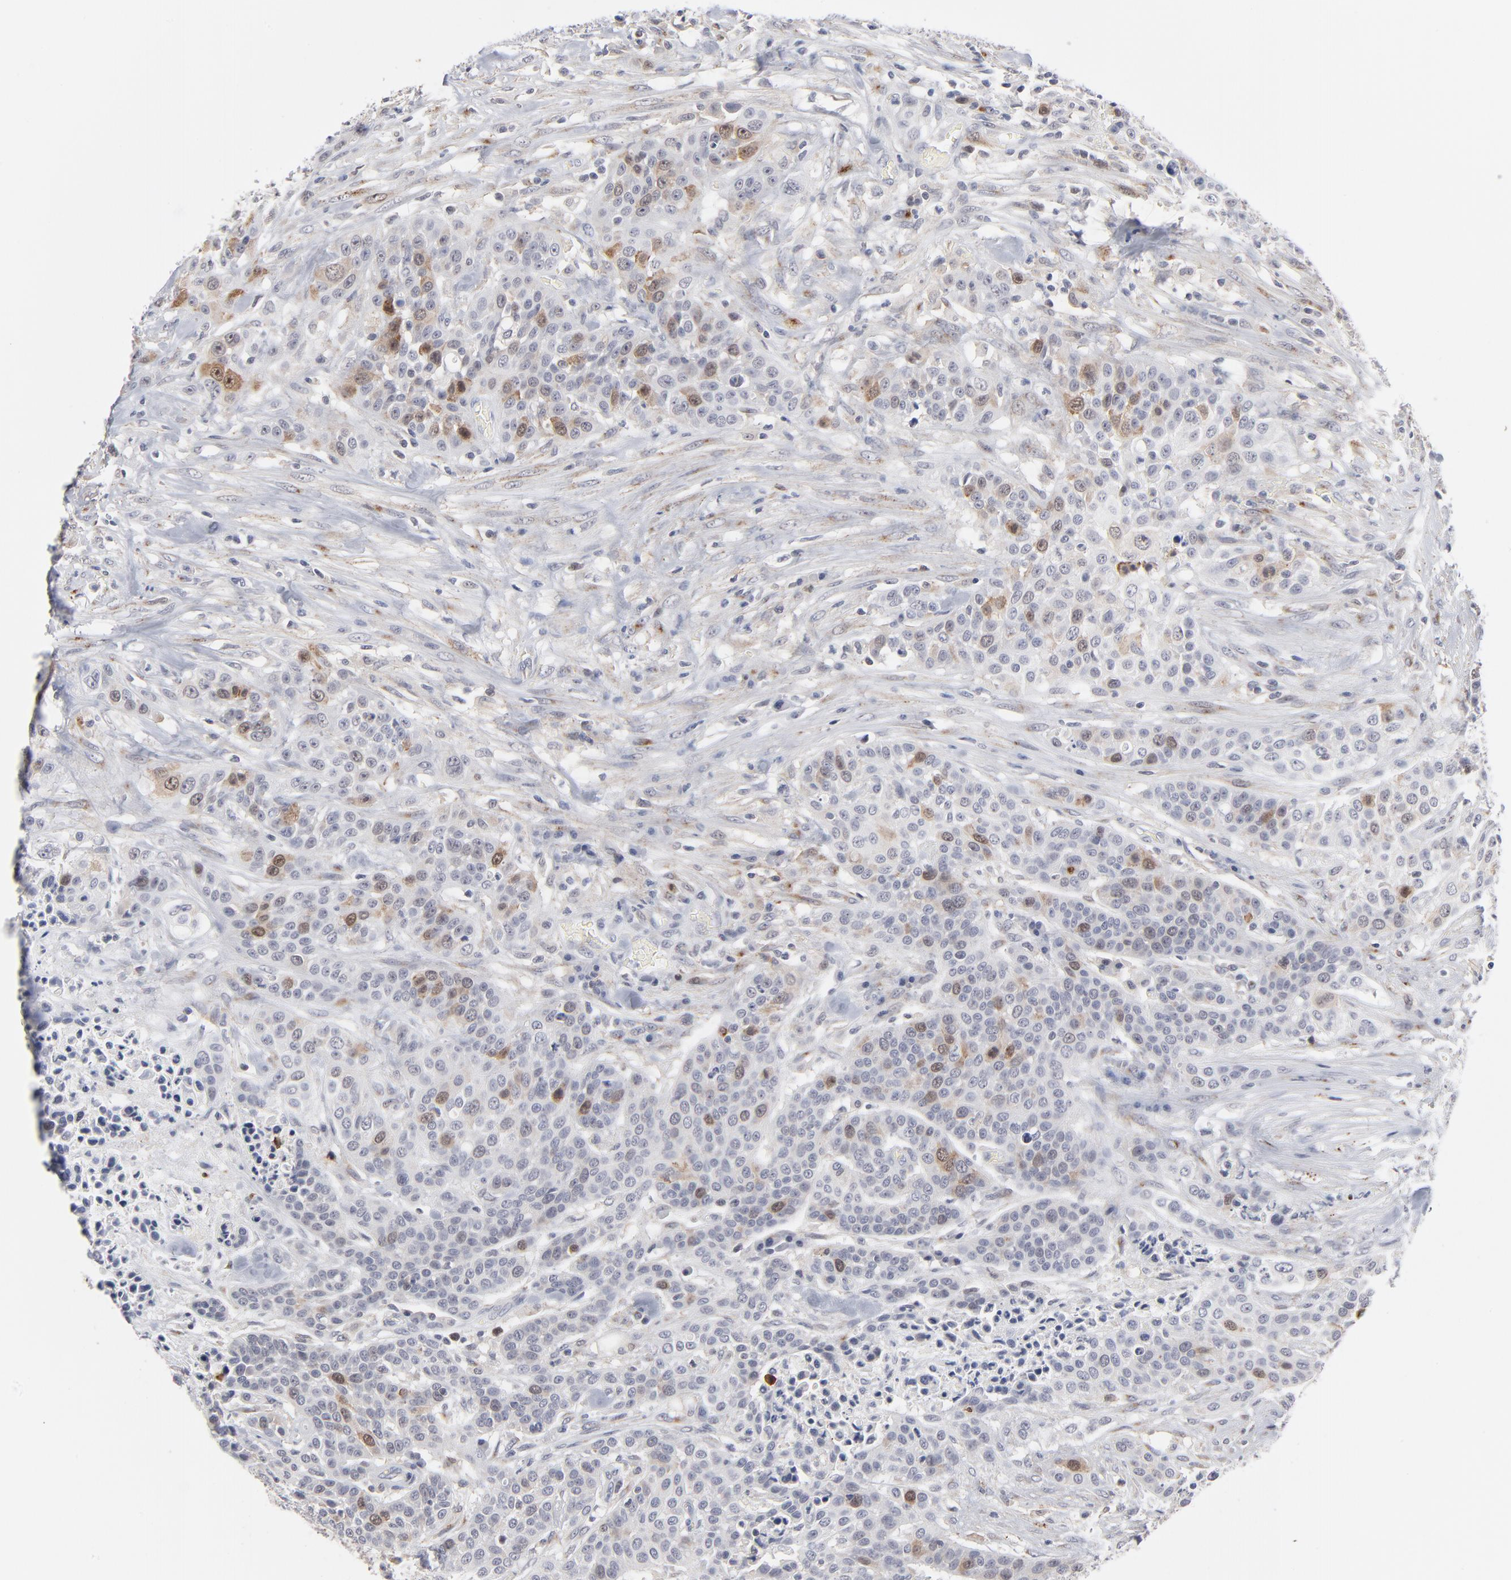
{"staining": {"intensity": "moderate", "quantity": "<25%", "location": "cytoplasmic/membranous,nuclear"}, "tissue": "urothelial cancer", "cell_type": "Tumor cells", "image_type": "cancer", "snomed": [{"axis": "morphology", "description": "Urothelial carcinoma, High grade"}, {"axis": "topography", "description": "Urinary bladder"}], "caption": "Urothelial carcinoma (high-grade) tissue shows moderate cytoplasmic/membranous and nuclear staining in approximately <25% of tumor cells", "gene": "AURKA", "patient": {"sex": "male", "age": 74}}